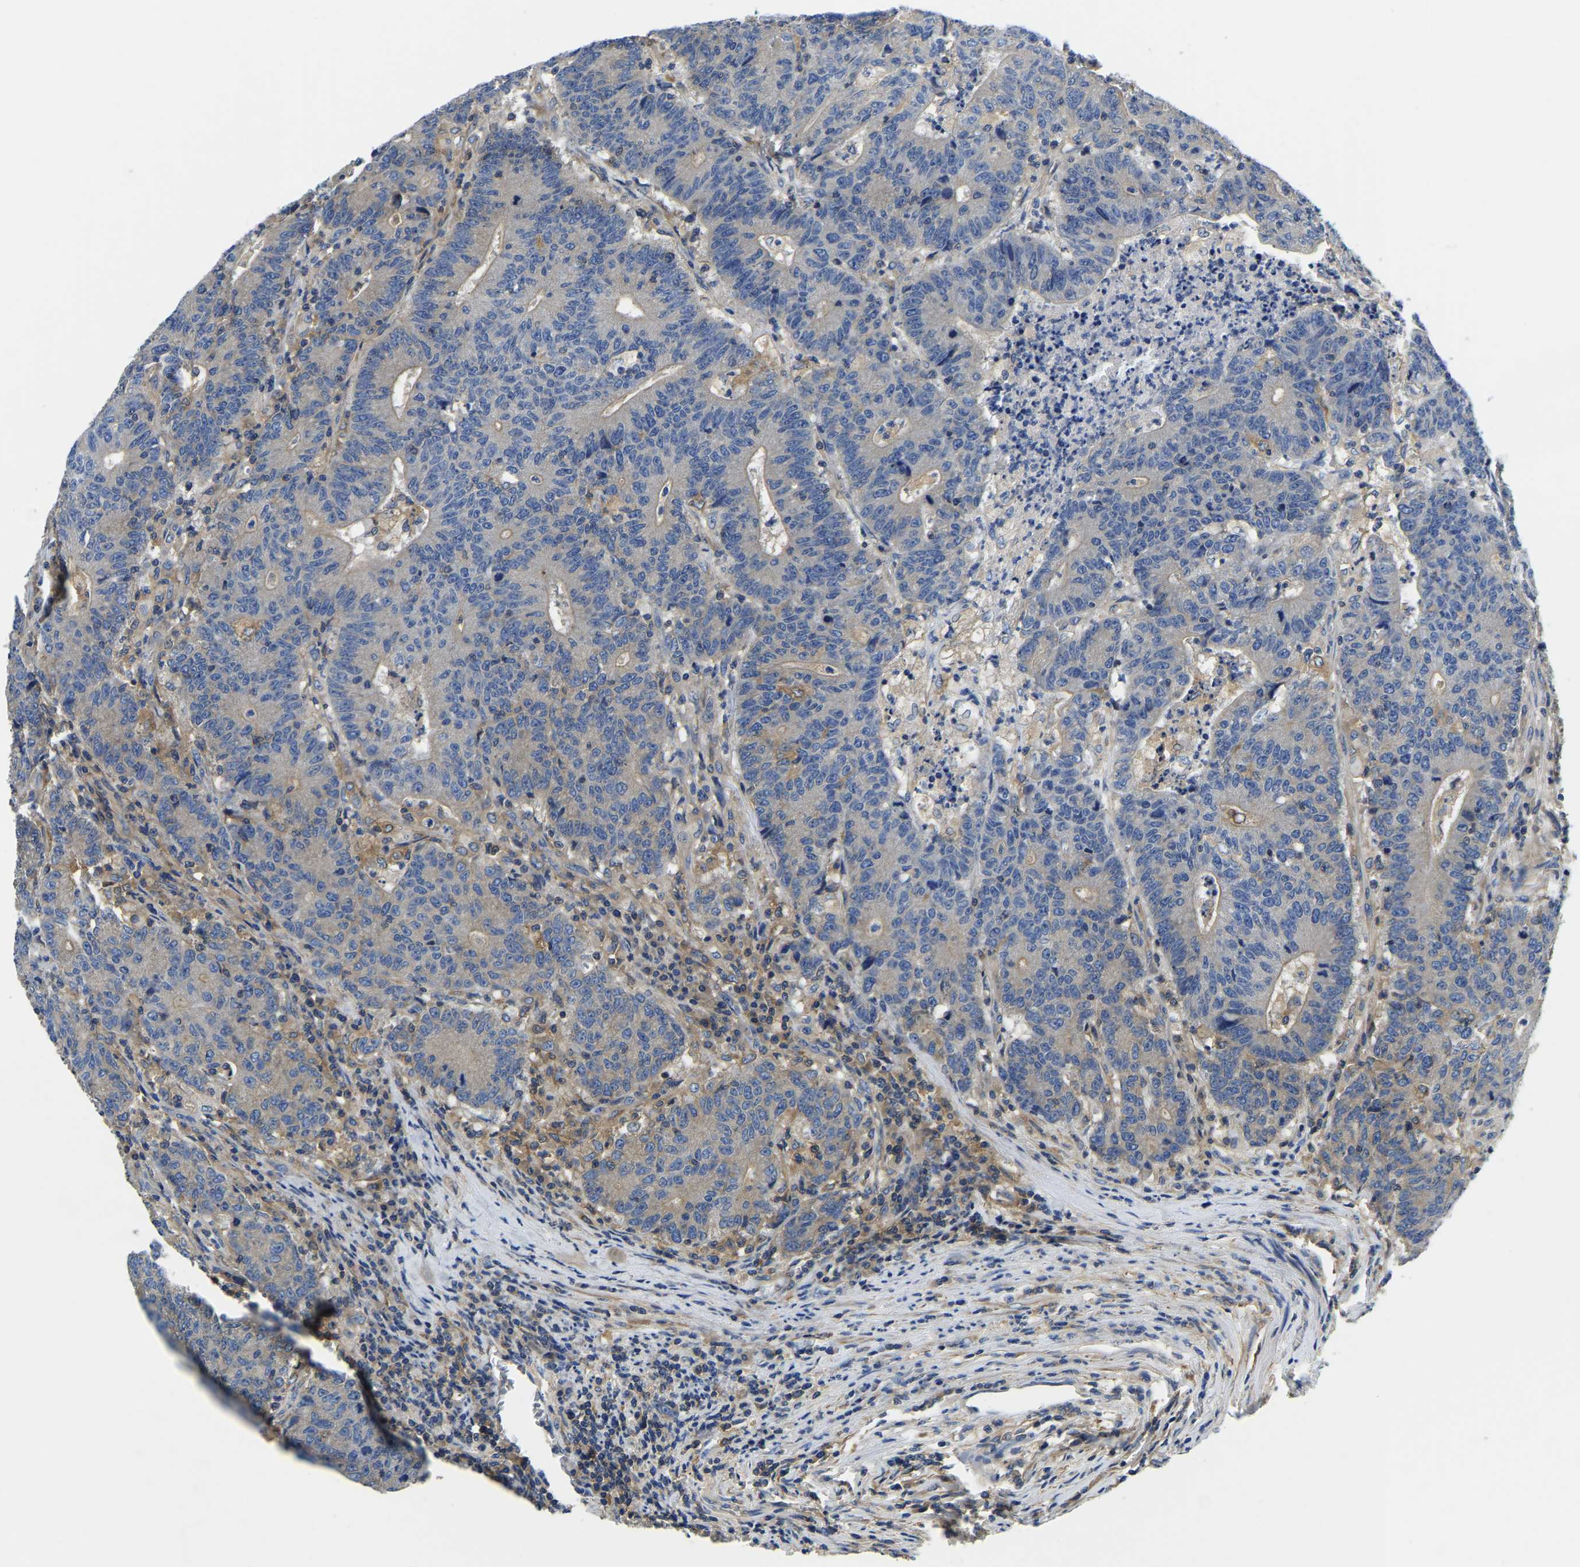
{"staining": {"intensity": "negative", "quantity": "none", "location": "none"}, "tissue": "colorectal cancer", "cell_type": "Tumor cells", "image_type": "cancer", "snomed": [{"axis": "morphology", "description": "Normal tissue, NOS"}, {"axis": "morphology", "description": "Adenocarcinoma, NOS"}, {"axis": "topography", "description": "Colon"}], "caption": "The histopathology image demonstrates no staining of tumor cells in colorectal adenocarcinoma. (Immunohistochemistry, brightfield microscopy, high magnification).", "gene": "STAT2", "patient": {"sex": "female", "age": 75}}